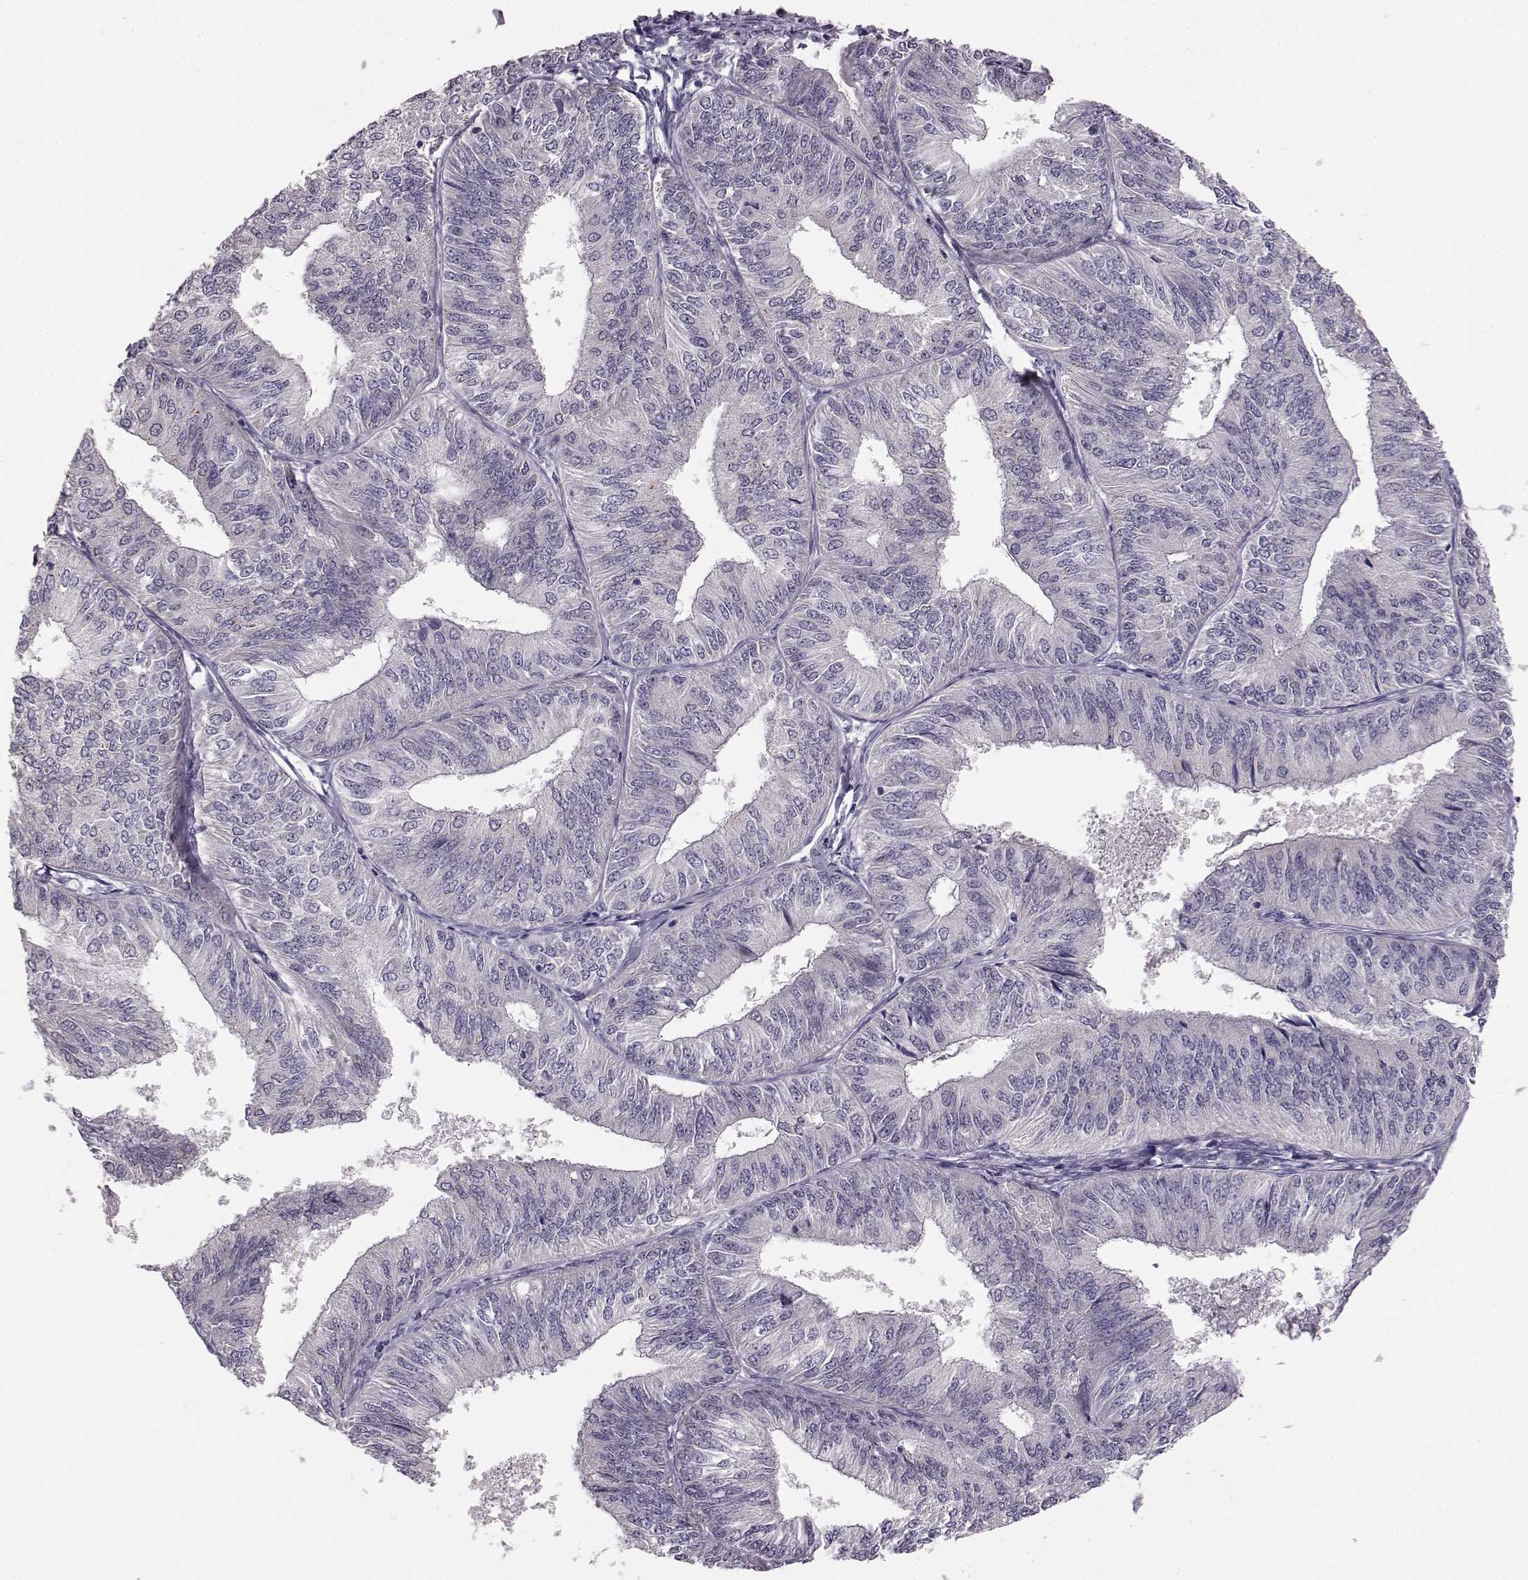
{"staining": {"intensity": "negative", "quantity": "none", "location": "none"}, "tissue": "endometrial cancer", "cell_type": "Tumor cells", "image_type": "cancer", "snomed": [{"axis": "morphology", "description": "Adenocarcinoma, NOS"}, {"axis": "topography", "description": "Endometrium"}], "caption": "Immunohistochemical staining of human endometrial adenocarcinoma exhibits no significant staining in tumor cells.", "gene": "BFSP2", "patient": {"sex": "female", "age": 58}}